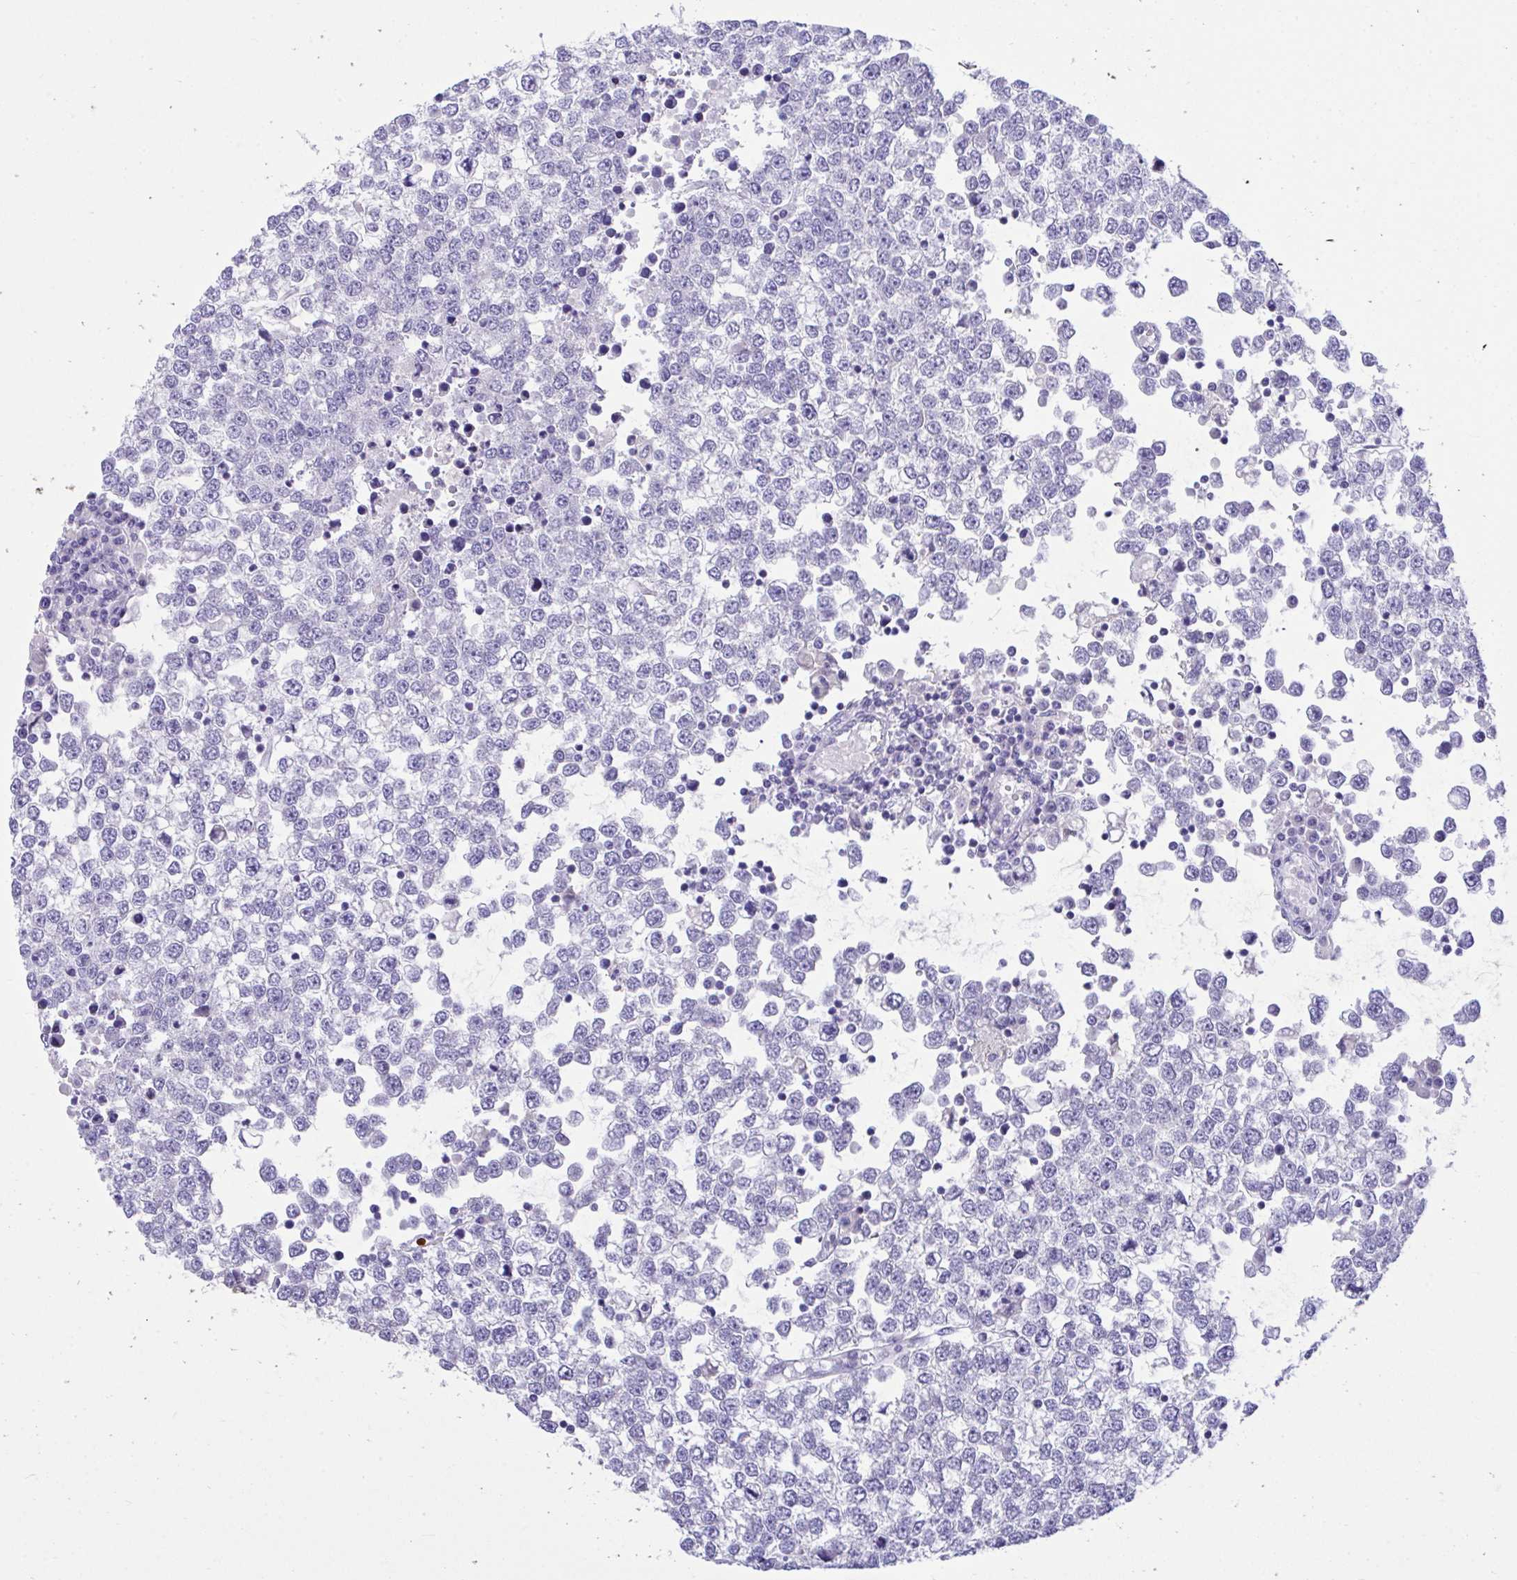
{"staining": {"intensity": "negative", "quantity": "none", "location": "none"}, "tissue": "testis cancer", "cell_type": "Tumor cells", "image_type": "cancer", "snomed": [{"axis": "morphology", "description": "Seminoma, NOS"}, {"axis": "topography", "description": "Testis"}], "caption": "This is an IHC histopathology image of human testis seminoma. There is no expression in tumor cells.", "gene": "PLEKHH1", "patient": {"sex": "male", "age": 65}}